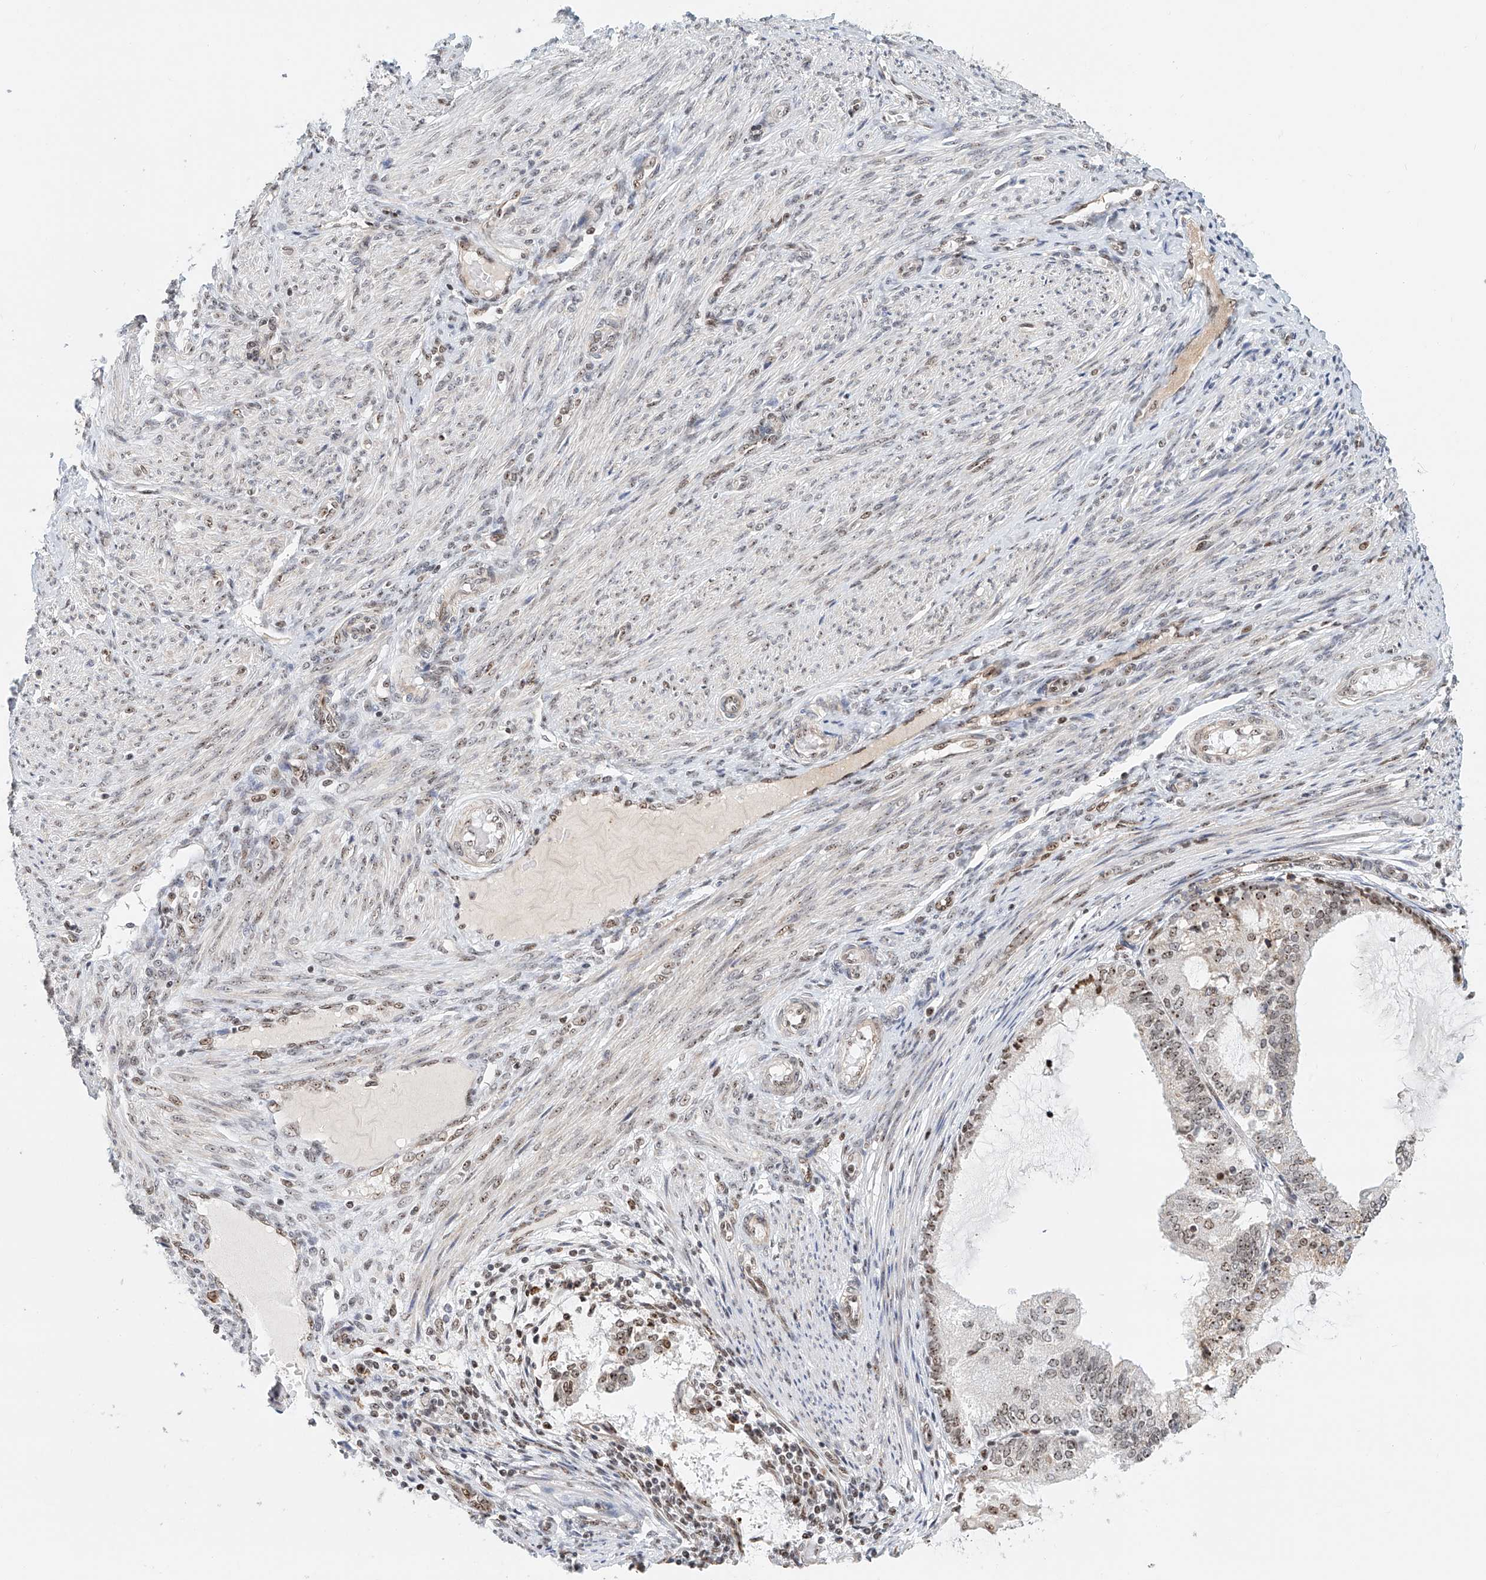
{"staining": {"intensity": "moderate", "quantity": ">75%", "location": "nuclear"}, "tissue": "endometrial cancer", "cell_type": "Tumor cells", "image_type": "cancer", "snomed": [{"axis": "morphology", "description": "Adenocarcinoma, NOS"}, {"axis": "topography", "description": "Endometrium"}], "caption": "Endometrial cancer (adenocarcinoma) was stained to show a protein in brown. There is medium levels of moderate nuclear expression in approximately >75% of tumor cells.", "gene": "PRUNE2", "patient": {"sex": "female", "age": 81}}